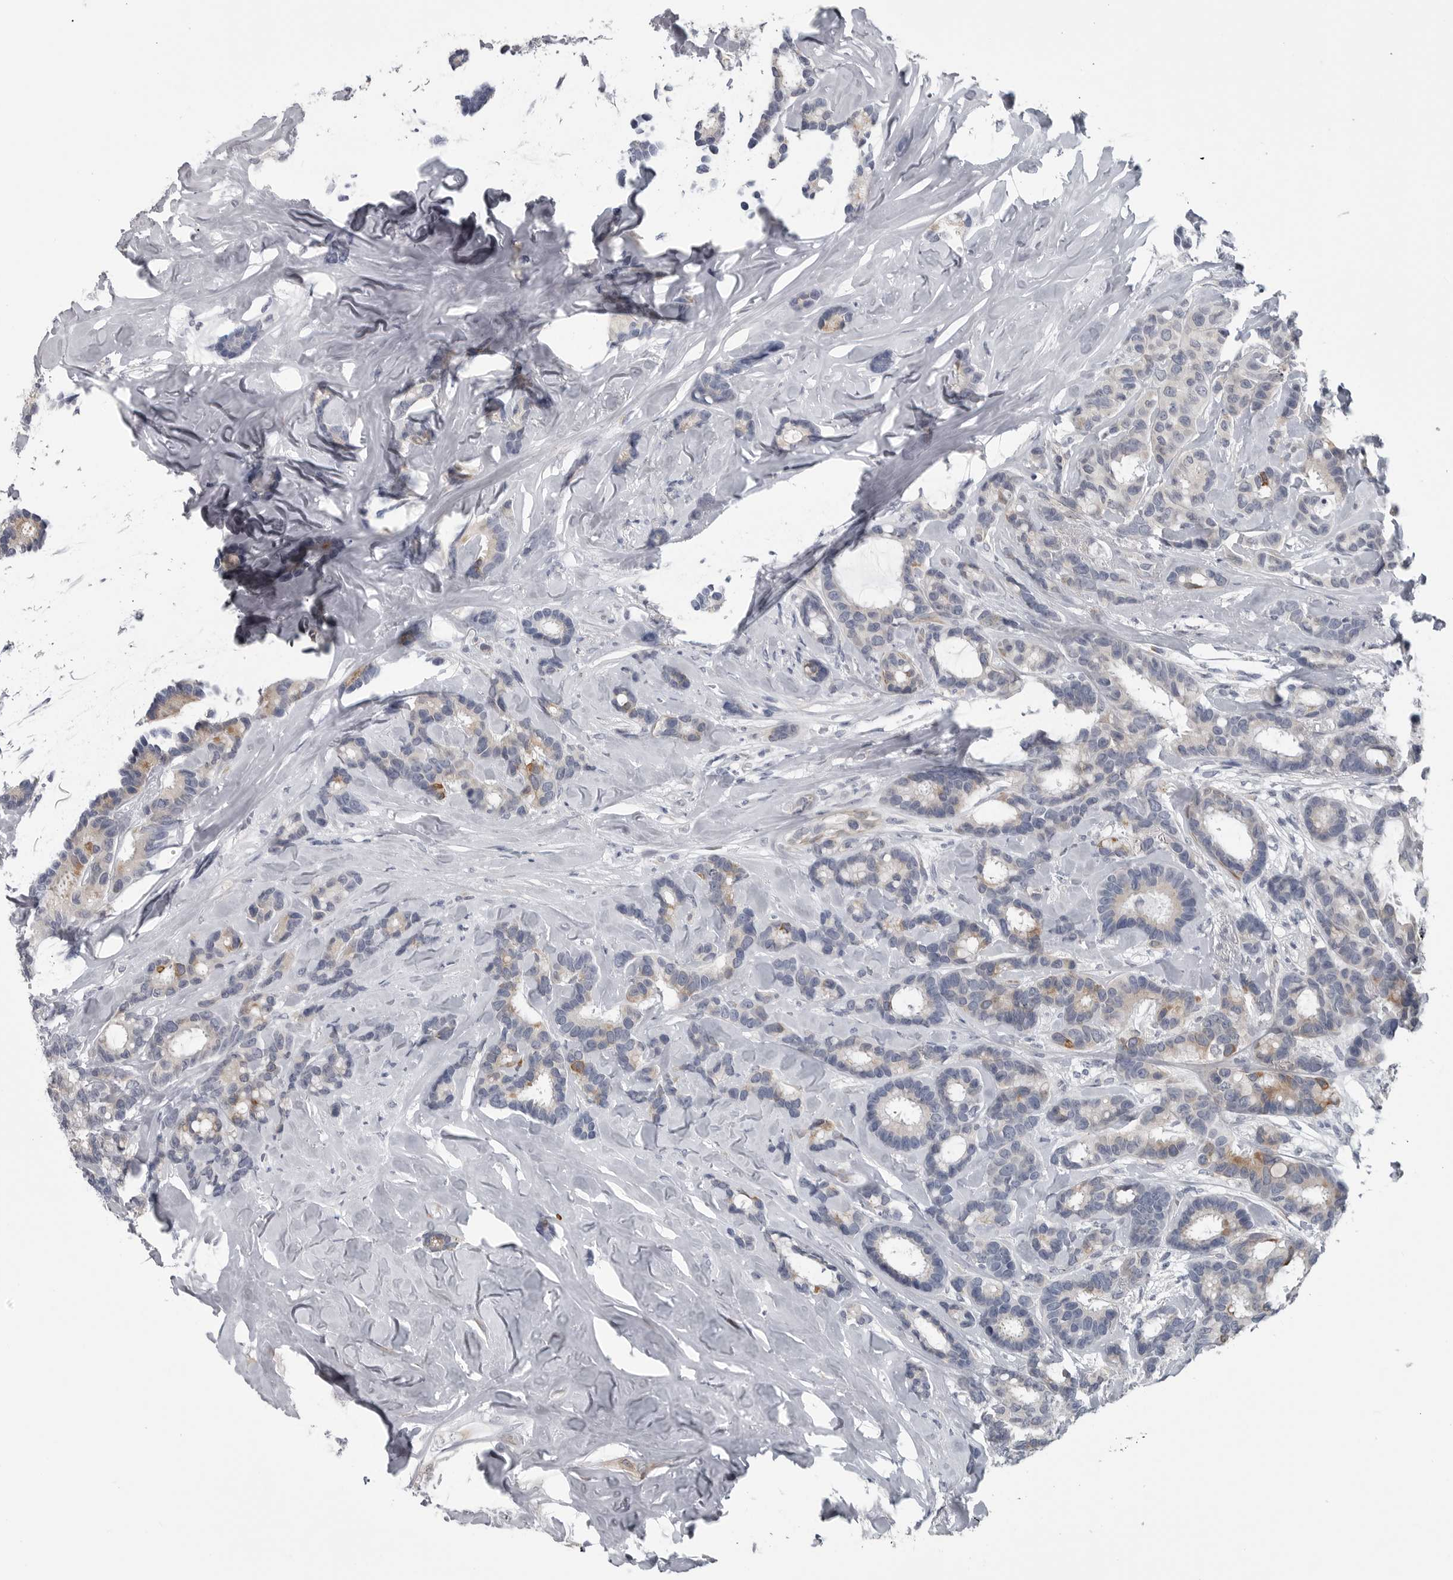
{"staining": {"intensity": "moderate", "quantity": "<25%", "location": "cytoplasmic/membranous"}, "tissue": "breast cancer", "cell_type": "Tumor cells", "image_type": "cancer", "snomed": [{"axis": "morphology", "description": "Duct carcinoma"}, {"axis": "topography", "description": "Breast"}], "caption": "Breast cancer (intraductal carcinoma) tissue reveals moderate cytoplasmic/membranous staining in approximately <25% of tumor cells, visualized by immunohistochemistry. The protein is shown in brown color, while the nuclei are stained blue.", "gene": "MYOC", "patient": {"sex": "female", "age": 87}}